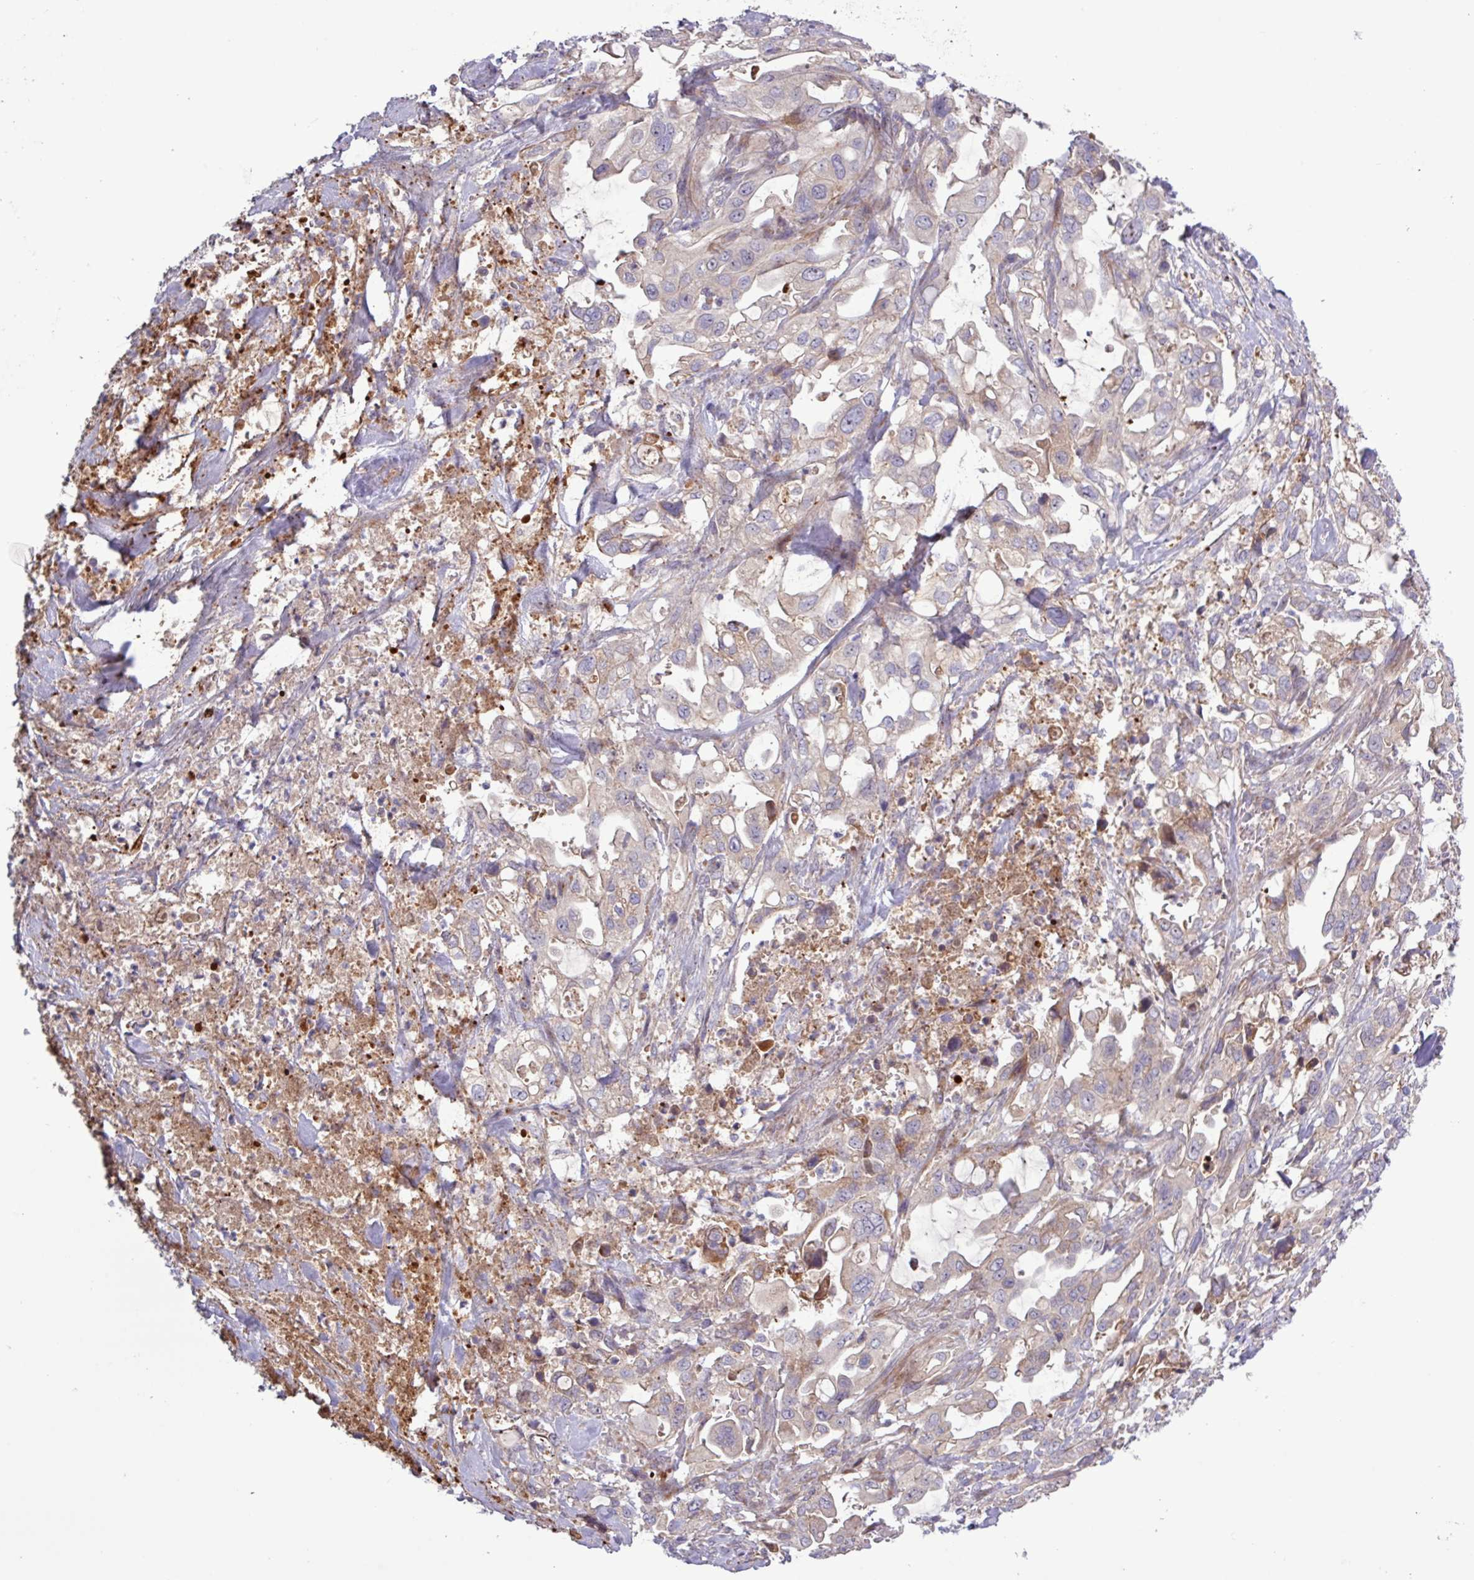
{"staining": {"intensity": "weak", "quantity": "<25%", "location": "cytoplasmic/membranous"}, "tissue": "pancreatic cancer", "cell_type": "Tumor cells", "image_type": "cancer", "snomed": [{"axis": "morphology", "description": "Adenocarcinoma, NOS"}, {"axis": "topography", "description": "Pancreas"}], "caption": "A micrograph of pancreatic cancer stained for a protein shows no brown staining in tumor cells. (Immunohistochemistry (ihc), brightfield microscopy, high magnification).", "gene": "TNFSF12", "patient": {"sex": "female", "age": 61}}